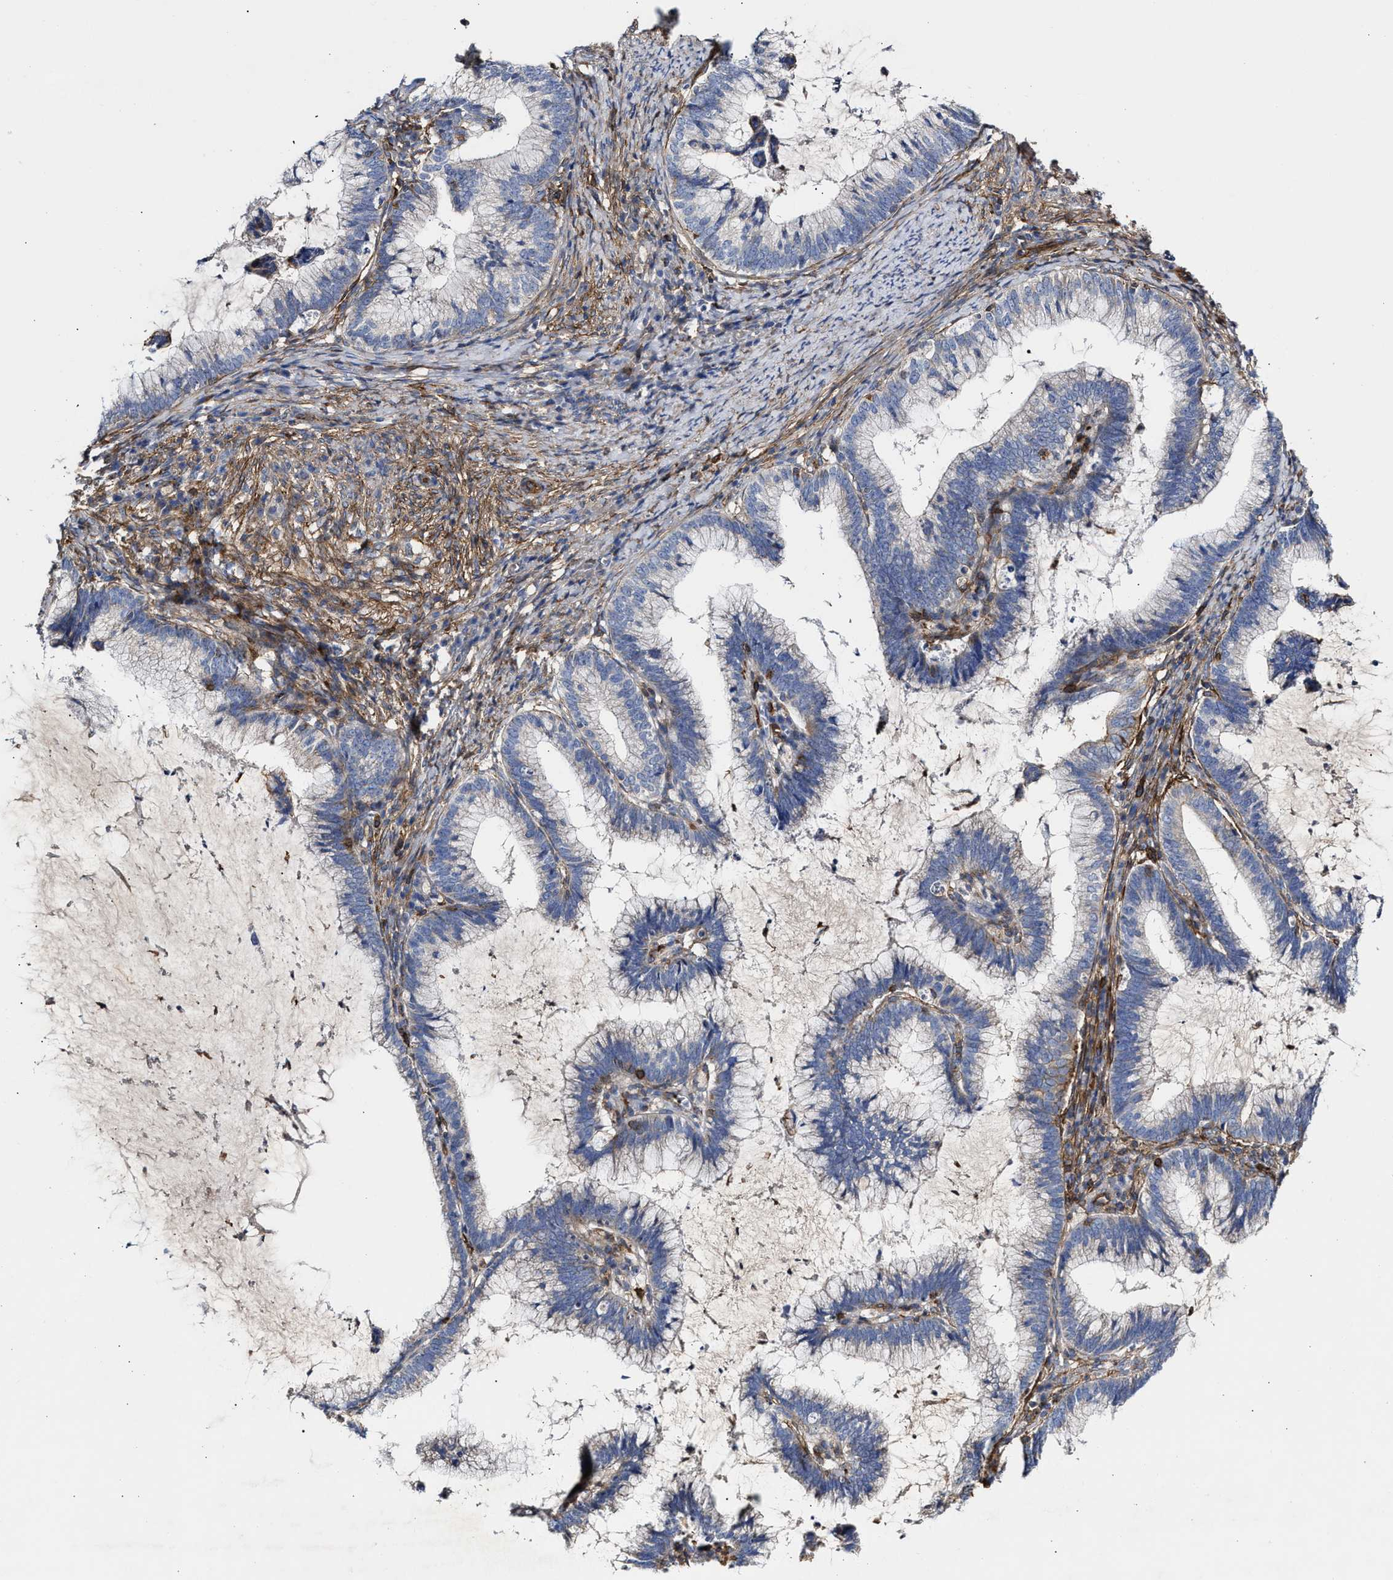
{"staining": {"intensity": "weak", "quantity": "<25%", "location": "cytoplasmic/membranous"}, "tissue": "cervical cancer", "cell_type": "Tumor cells", "image_type": "cancer", "snomed": [{"axis": "morphology", "description": "Adenocarcinoma, NOS"}, {"axis": "topography", "description": "Cervix"}], "caption": "The photomicrograph reveals no staining of tumor cells in cervical adenocarcinoma.", "gene": "HS3ST5", "patient": {"sex": "female", "age": 36}}